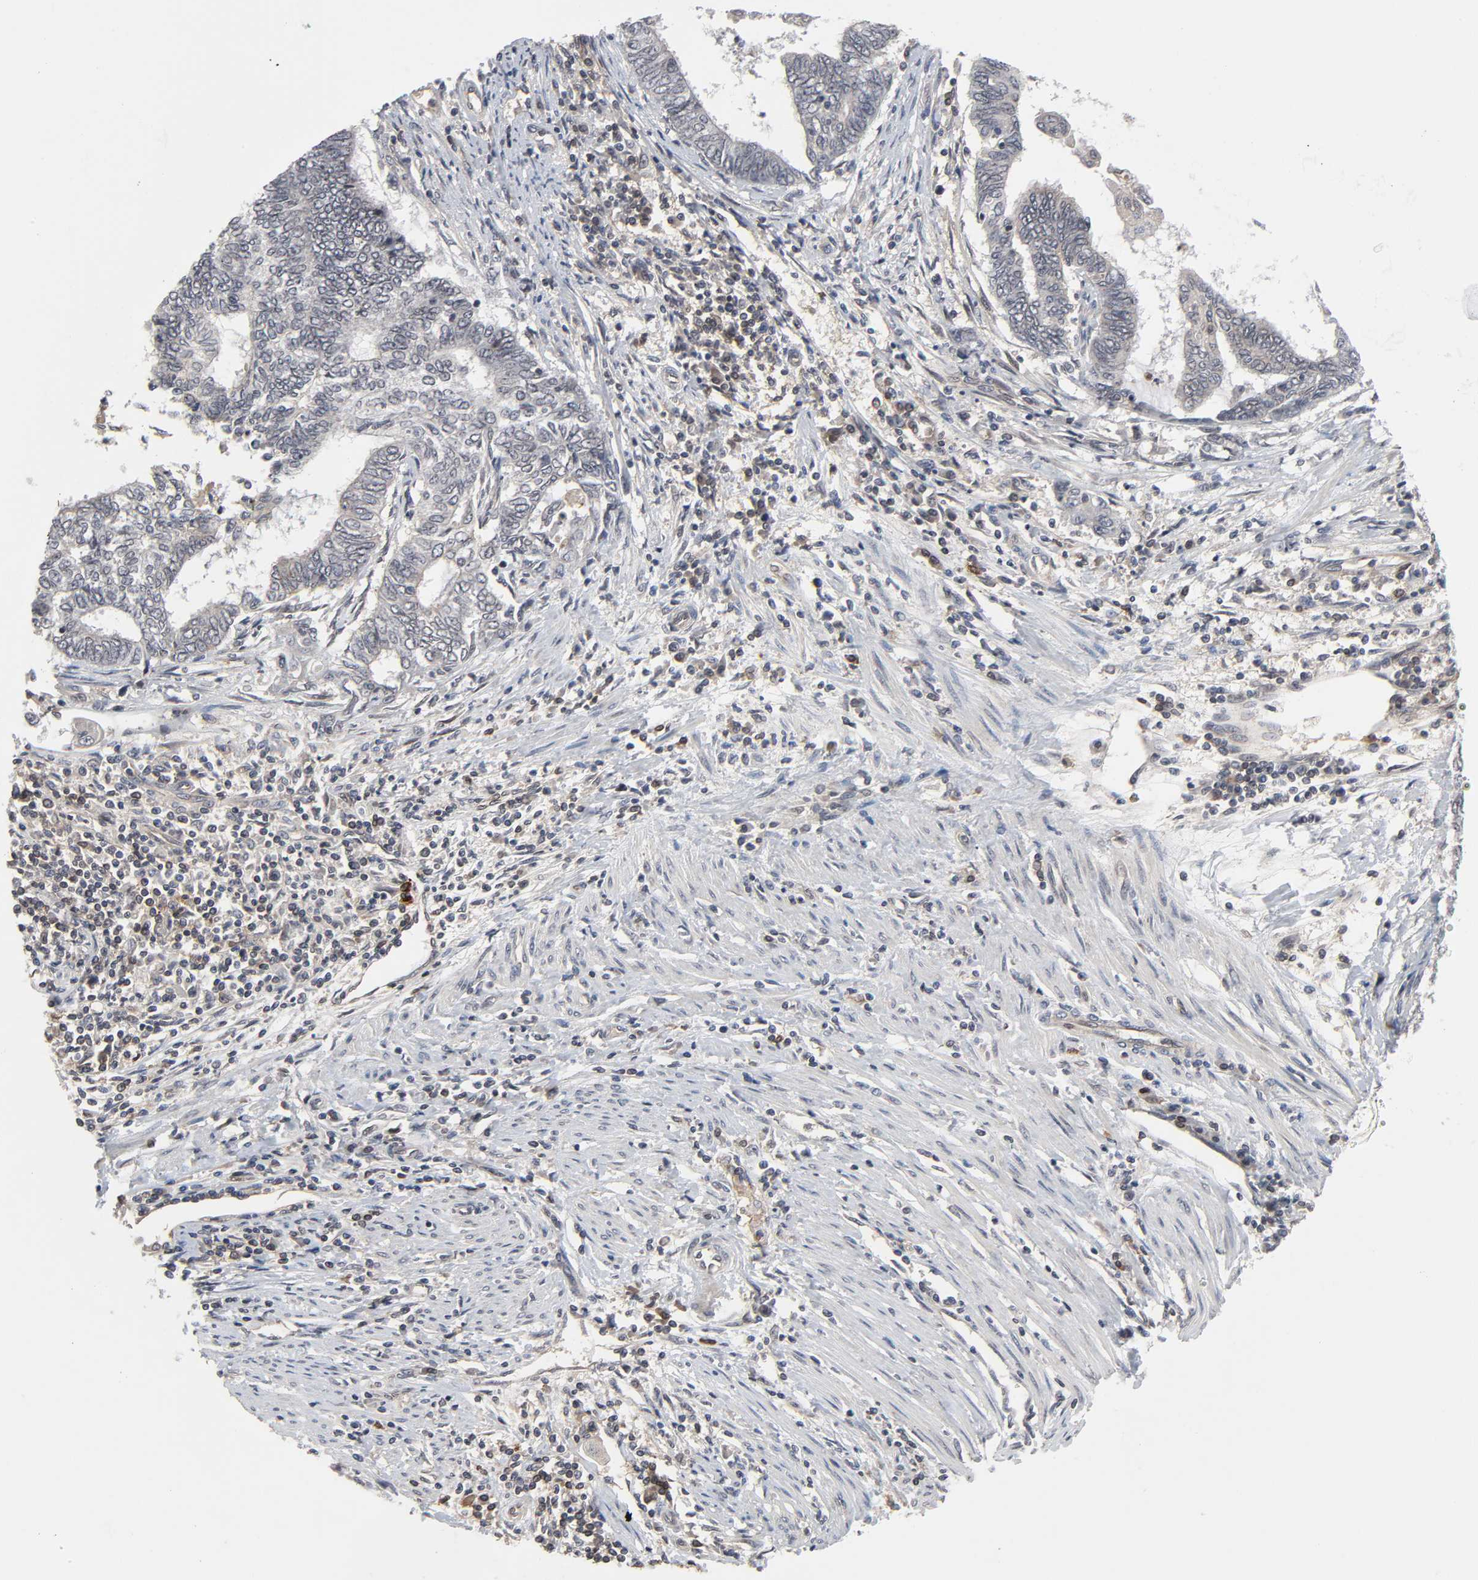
{"staining": {"intensity": "weak", "quantity": "25%-75%", "location": "cytoplasmic/membranous"}, "tissue": "endometrial cancer", "cell_type": "Tumor cells", "image_type": "cancer", "snomed": [{"axis": "morphology", "description": "Adenocarcinoma, NOS"}, {"axis": "topography", "description": "Uterus"}, {"axis": "topography", "description": "Endometrium"}], "caption": "Endometrial cancer (adenocarcinoma) was stained to show a protein in brown. There is low levels of weak cytoplasmic/membranous positivity in approximately 25%-75% of tumor cells.", "gene": "CCDC175", "patient": {"sex": "female", "age": 70}}